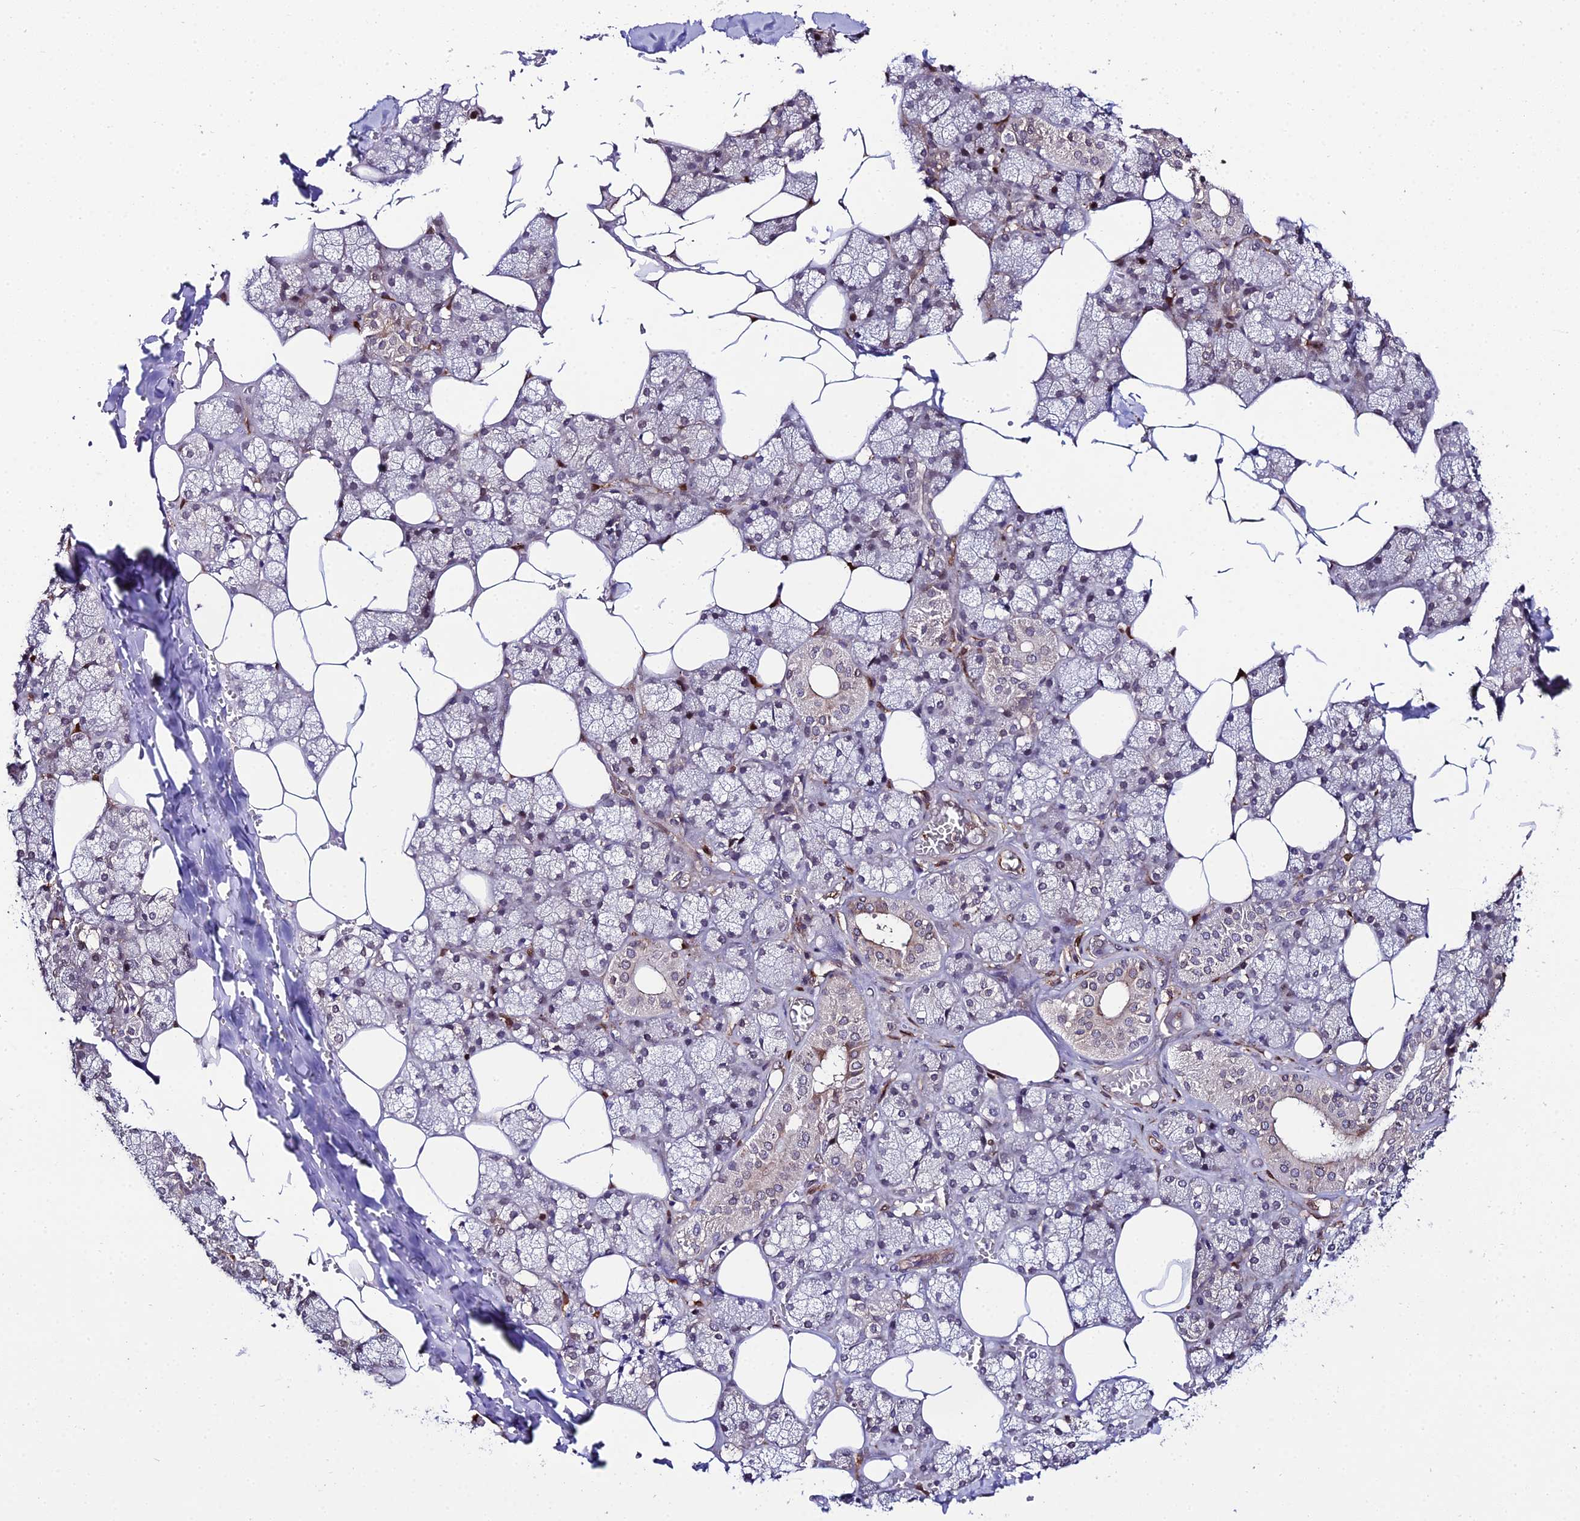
{"staining": {"intensity": "weak", "quantity": "<25%", "location": "nuclear"}, "tissue": "salivary gland", "cell_type": "Glandular cells", "image_type": "normal", "snomed": [{"axis": "morphology", "description": "Normal tissue, NOS"}, {"axis": "topography", "description": "Salivary gland"}], "caption": "Protein analysis of unremarkable salivary gland exhibits no significant staining in glandular cells. The staining was performed using DAB (3,3'-diaminobenzidine) to visualize the protein expression in brown, while the nuclei were stained in blue with hematoxylin (Magnification: 20x).", "gene": "DDX19A", "patient": {"sex": "male", "age": 62}}